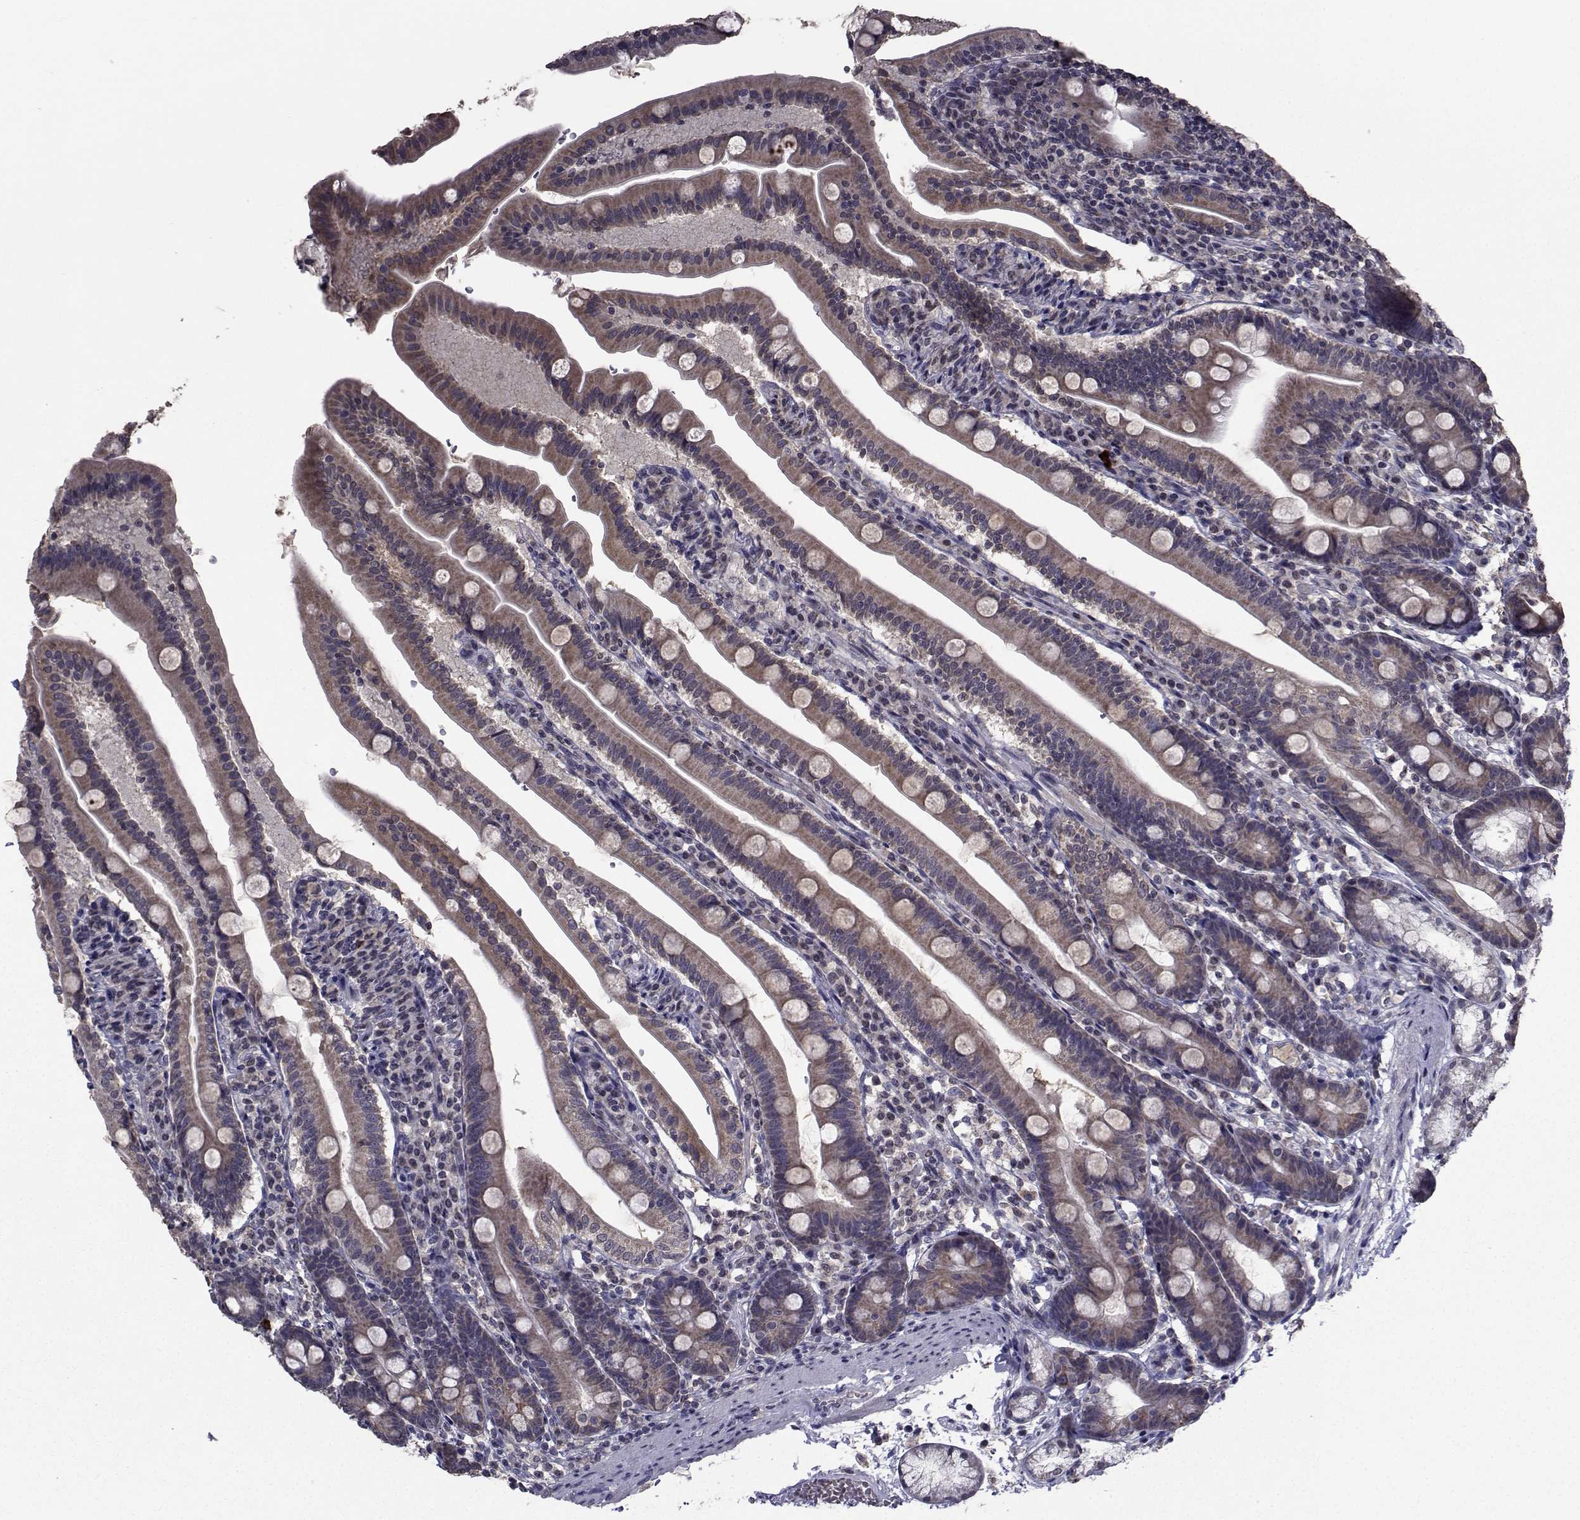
{"staining": {"intensity": "strong", "quantity": "25%-75%", "location": "cytoplasmic/membranous"}, "tissue": "duodenum", "cell_type": "Glandular cells", "image_type": "normal", "snomed": [{"axis": "morphology", "description": "Normal tissue, NOS"}, {"axis": "topography", "description": "Duodenum"}], "caption": "Immunohistochemical staining of benign duodenum reveals 25%-75% levels of strong cytoplasmic/membranous protein positivity in about 25%-75% of glandular cells. (brown staining indicates protein expression, while blue staining denotes nuclei).", "gene": "CYP2S1", "patient": {"sex": "female", "age": 67}}